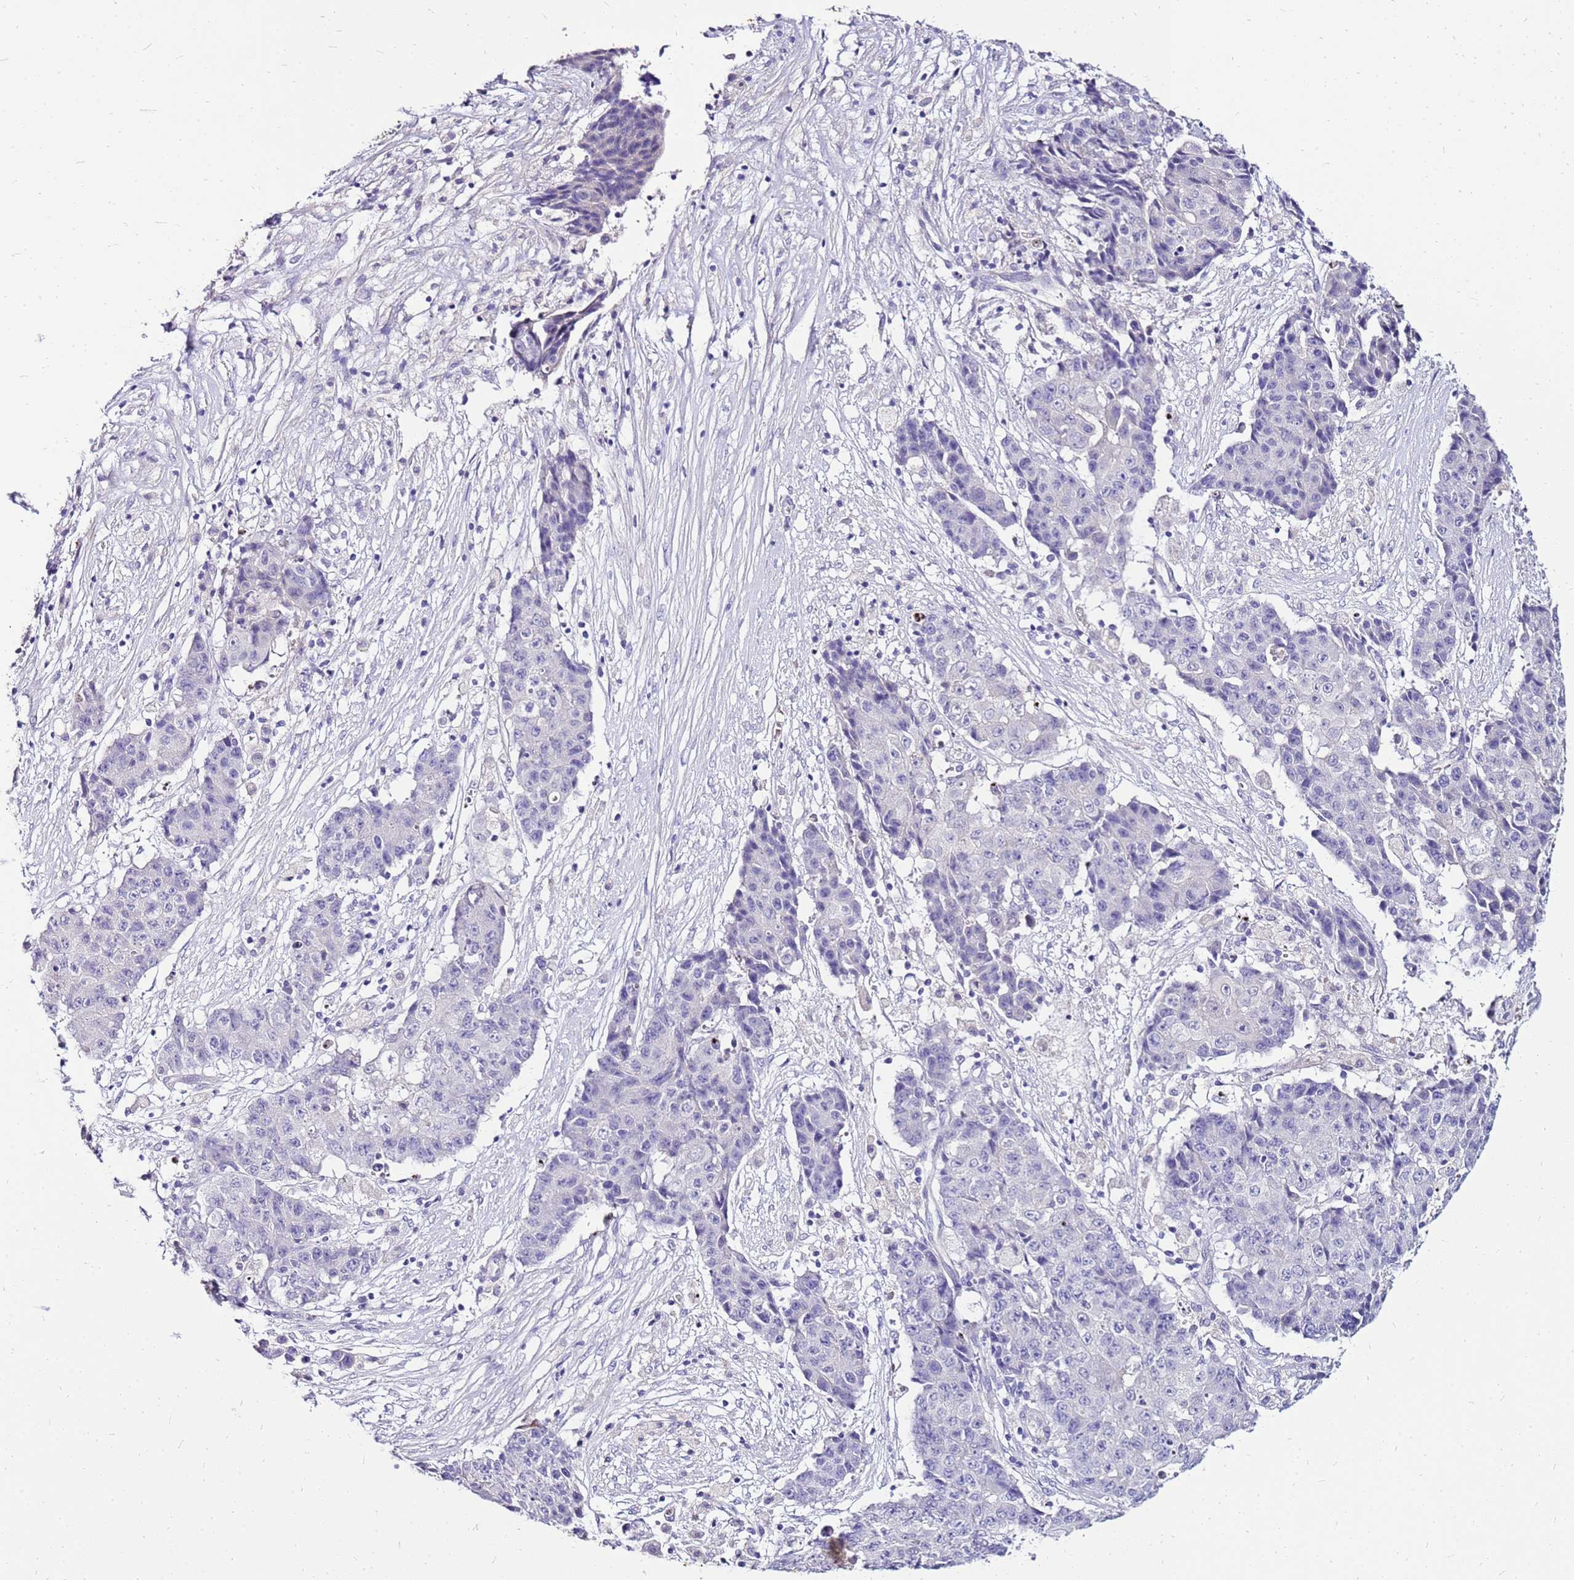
{"staining": {"intensity": "negative", "quantity": "none", "location": "none"}, "tissue": "ovarian cancer", "cell_type": "Tumor cells", "image_type": "cancer", "snomed": [{"axis": "morphology", "description": "Carcinoma, endometroid"}, {"axis": "topography", "description": "Ovary"}], "caption": "Ovarian cancer stained for a protein using immunohistochemistry displays no positivity tumor cells.", "gene": "DCDC2B", "patient": {"sex": "female", "age": 42}}